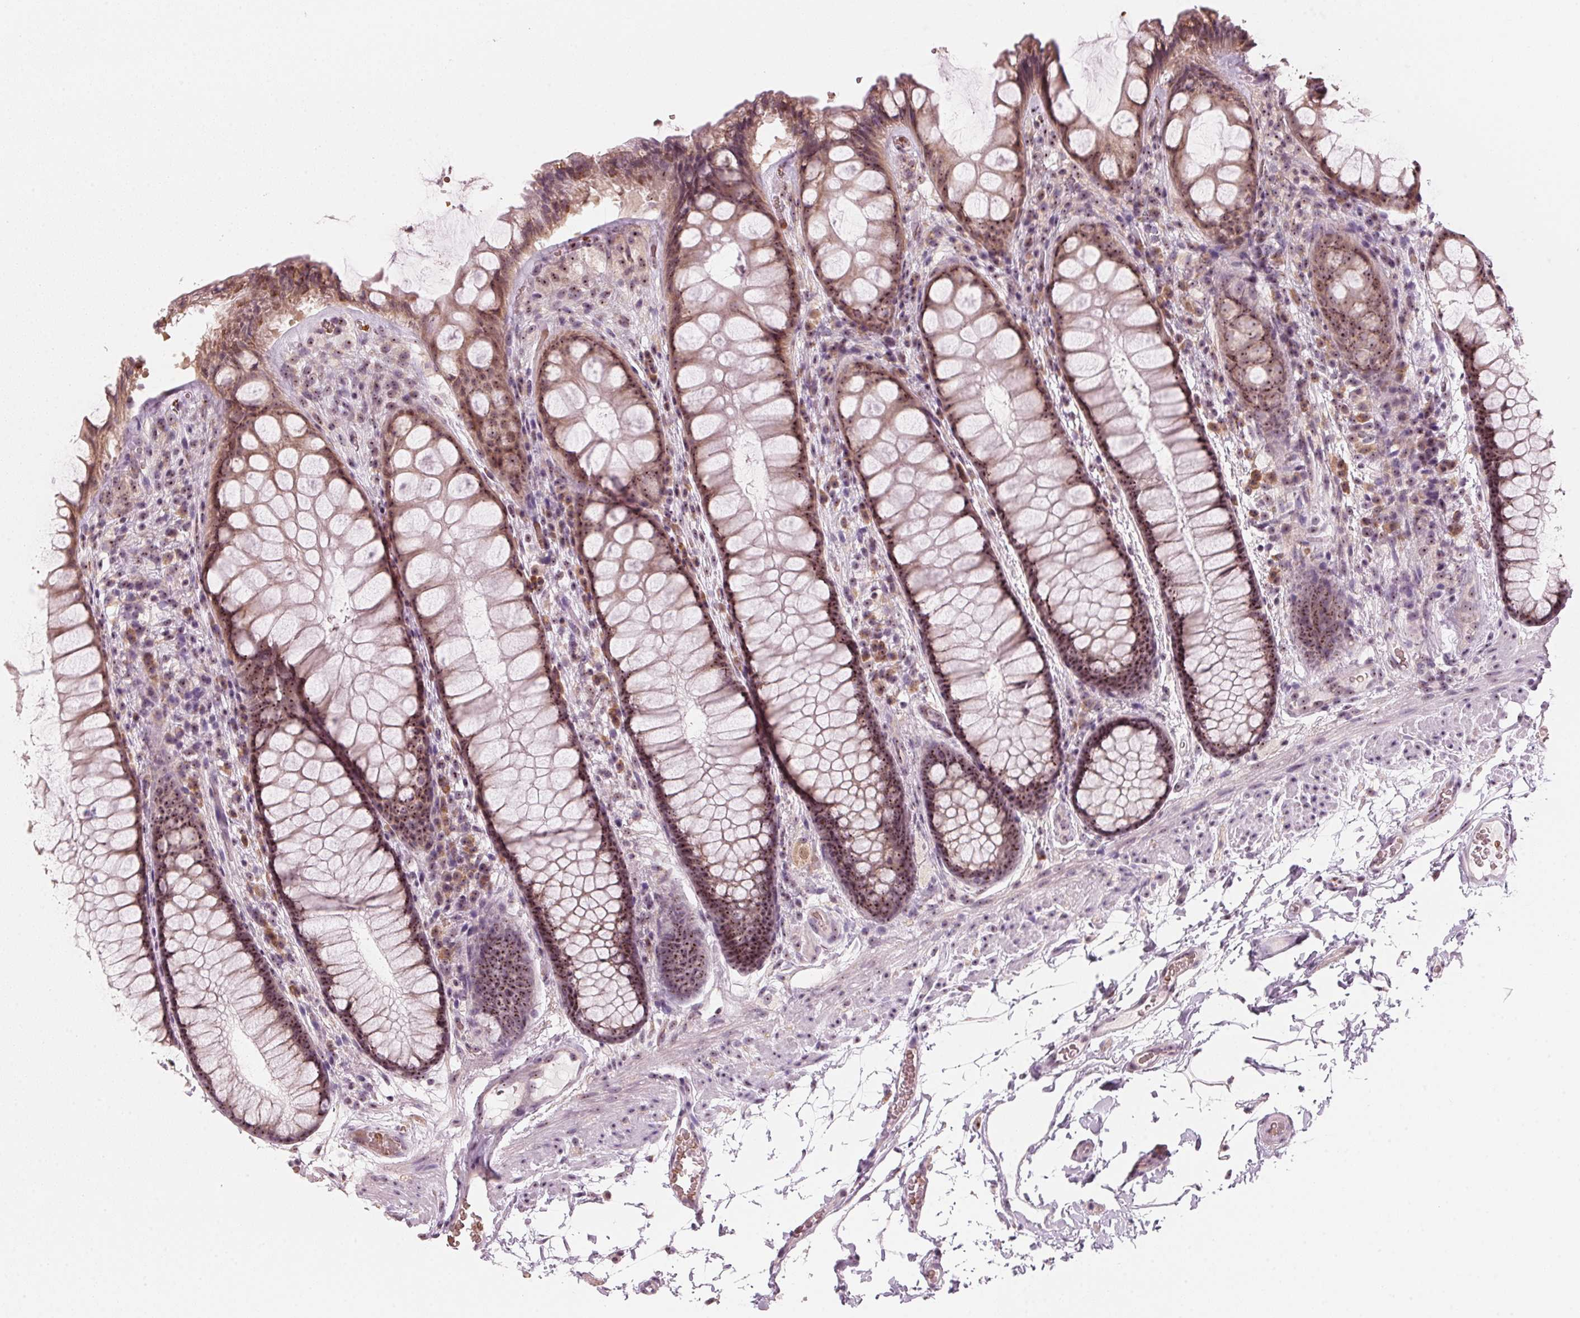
{"staining": {"intensity": "weak", "quantity": ">75%", "location": "cytoplasmic/membranous,nuclear"}, "tissue": "rectum", "cell_type": "Glandular cells", "image_type": "normal", "snomed": [{"axis": "morphology", "description": "Normal tissue, NOS"}, {"axis": "topography", "description": "Rectum"}], "caption": "Immunohistochemistry image of unremarkable rectum stained for a protein (brown), which reveals low levels of weak cytoplasmic/membranous,nuclear positivity in approximately >75% of glandular cells.", "gene": "DNTTIP2", "patient": {"sex": "female", "age": 62}}